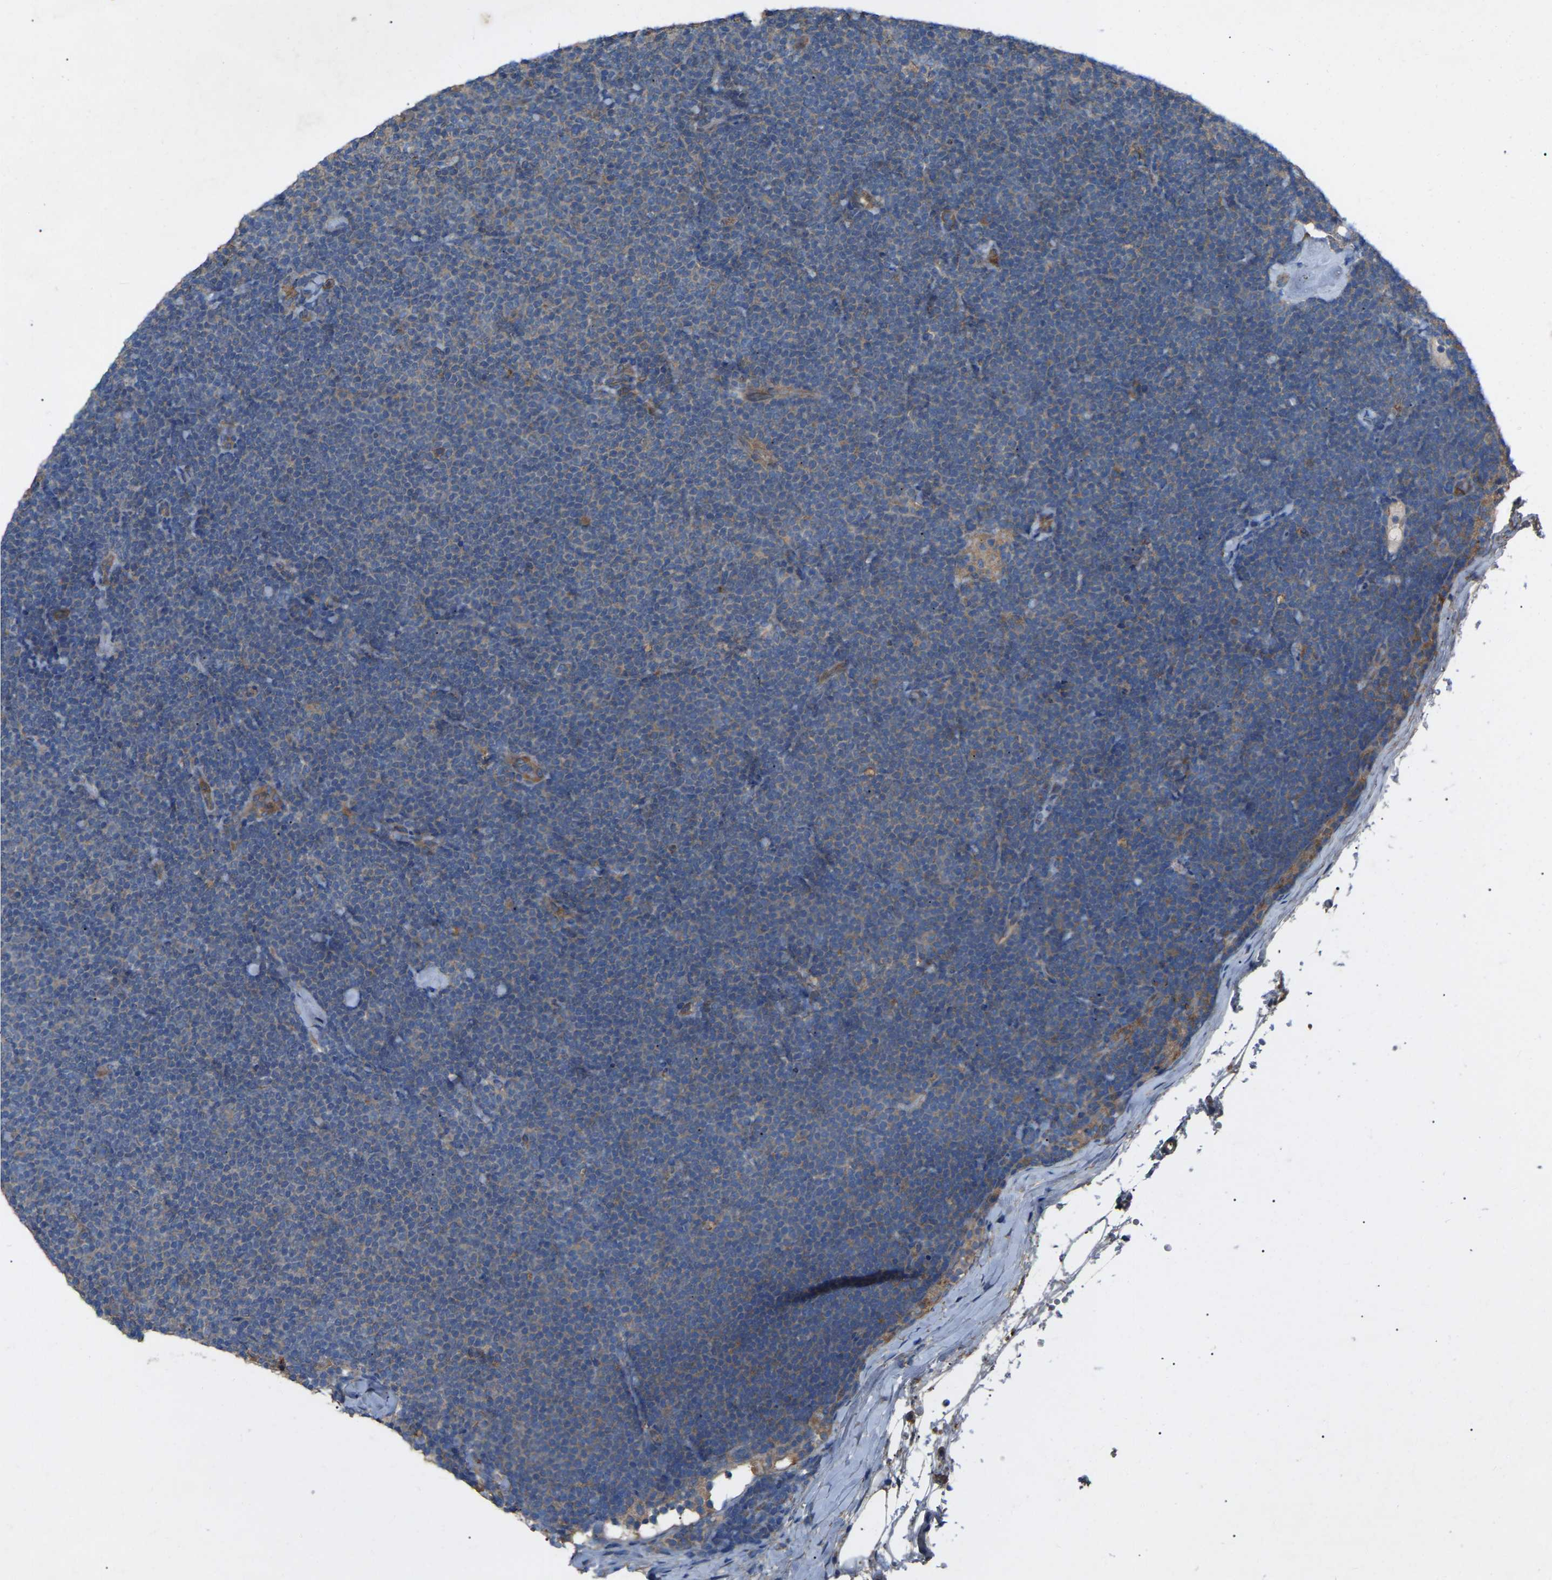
{"staining": {"intensity": "moderate", "quantity": "<25%", "location": "cytoplasmic/membranous"}, "tissue": "lymphoma", "cell_type": "Tumor cells", "image_type": "cancer", "snomed": [{"axis": "morphology", "description": "Malignant lymphoma, non-Hodgkin's type, Low grade"}, {"axis": "topography", "description": "Lymph node"}], "caption": "Immunohistochemistry of human lymphoma displays low levels of moderate cytoplasmic/membranous expression in approximately <25% of tumor cells.", "gene": "AIMP1", "patient": {"sex": "female", "age": 53}}